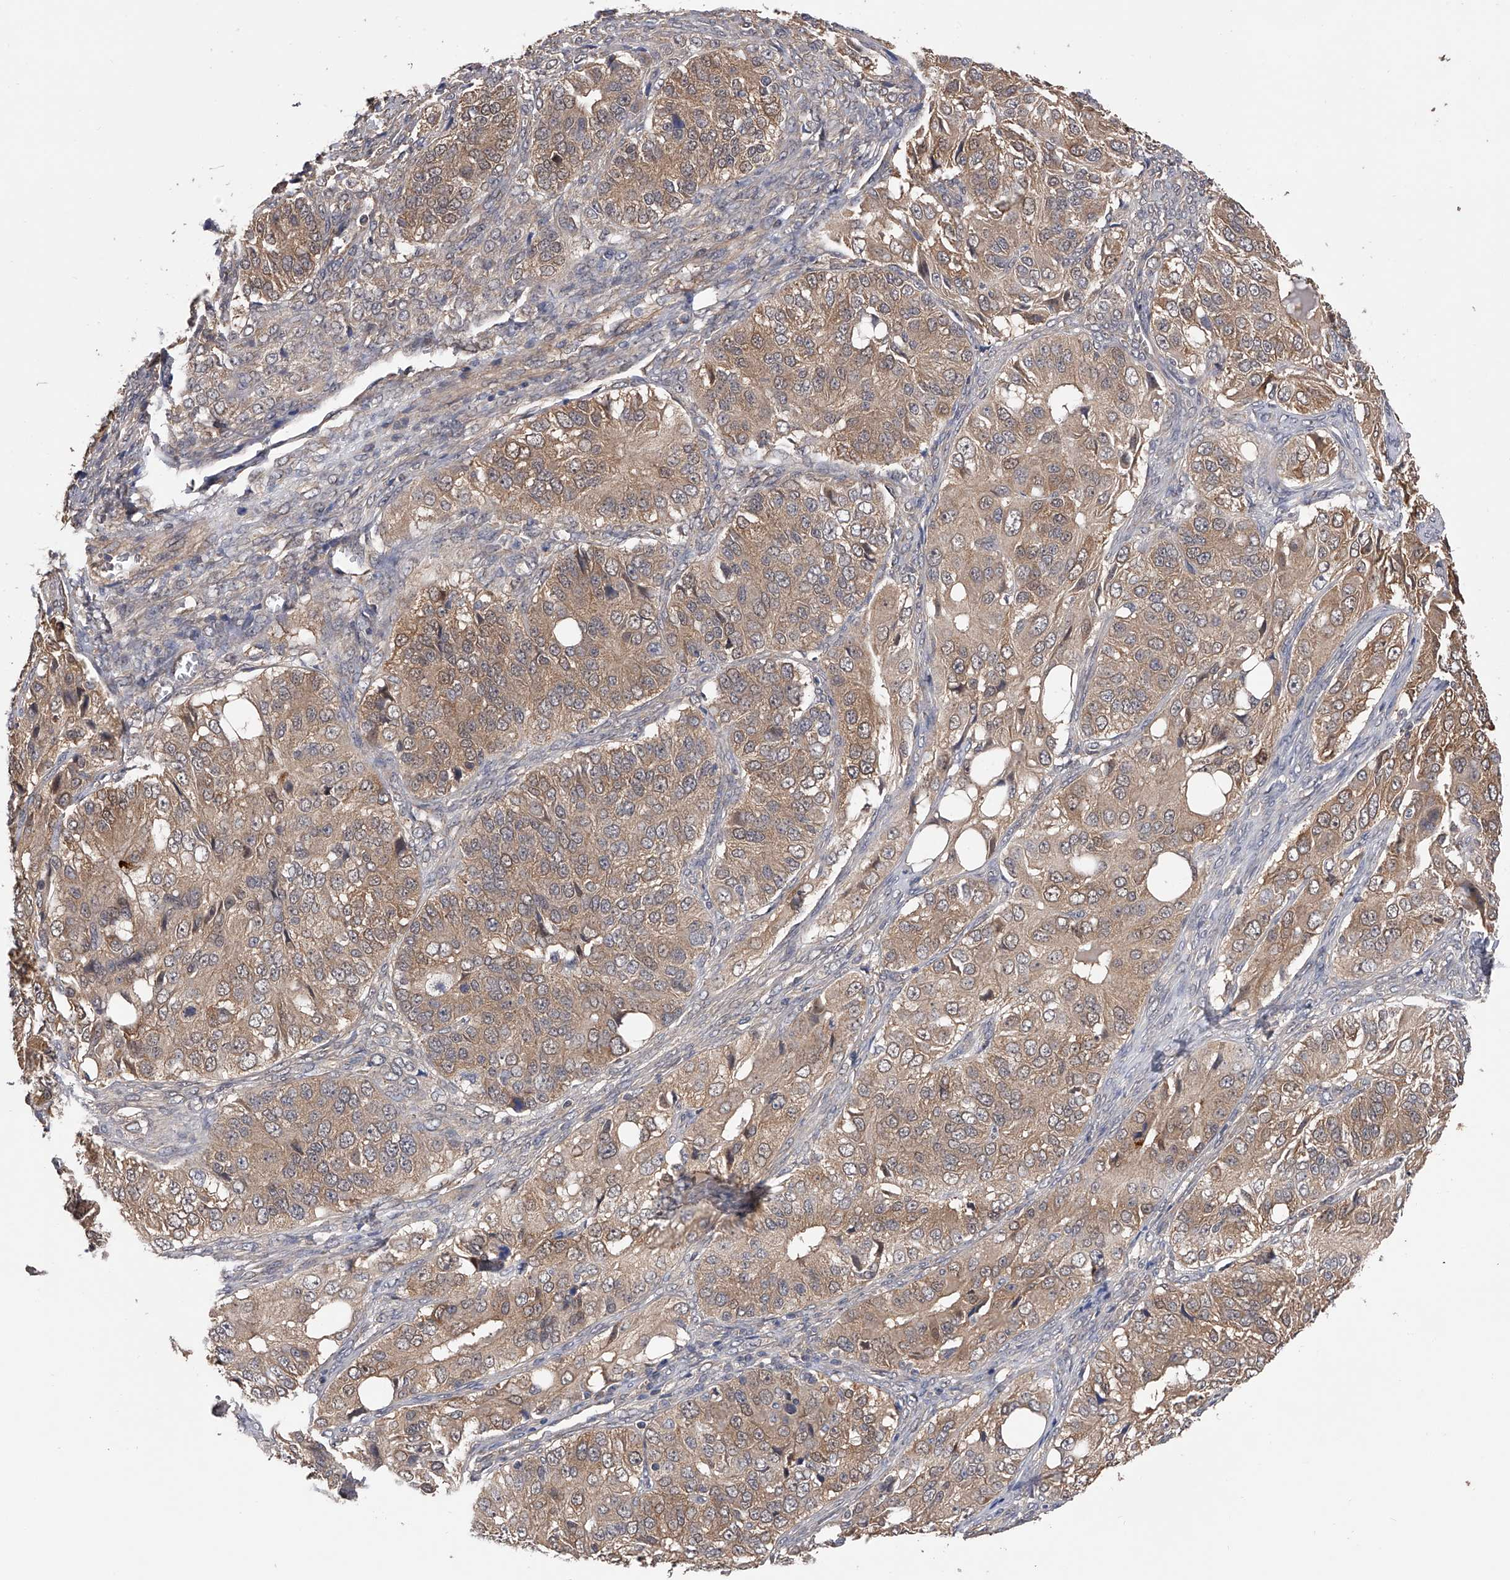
{"staining": {"intensity": "weak", "quantity": ">75%", "location": "cytoplasmic/membranous"}, "tissue": "ovarian cancer", "cell_type": "Tumor cells", "image_type": "cancer", "snomed": [{"axis": "morphology", "description": "Carcinoma, endometroid"}, {"axis": "topography", "description": "Ovary"}], "caption": "This micrograph exhibits immunohistochemistry (IHC) staining of human ovarian cancer (endometroid carcinoma), with low weak cytoplasmic/membranous staining in about >75% of tumor cells.", "gene": "CFAP298", "patient": {"sex": "female", "age": 51}}